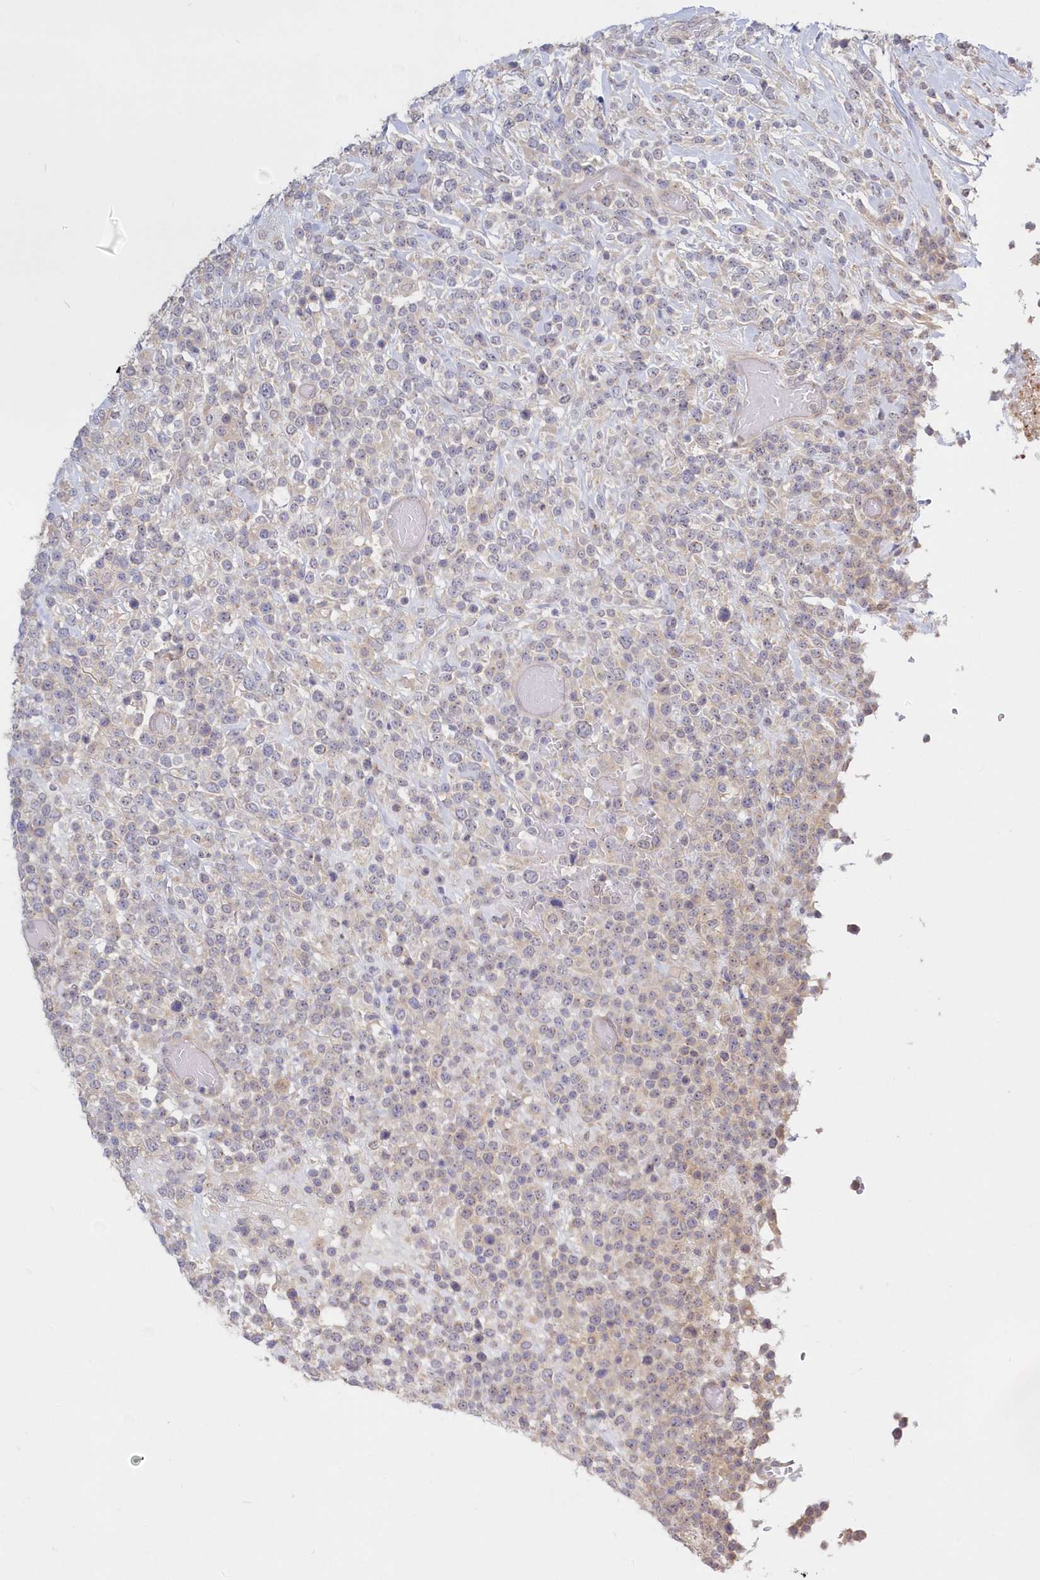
{"staining": {"intensity": "negative", "quantity": "none", "location": "none"}, "tissue": "lymphoma", "cell_type": "Tumor cells", "image_type": "cancer", "snomed": [{"axis": "morphology", "description": "Malignant lymphoma, non-Hodgkin's type, High grade"}, {"axis": "topography", "description": "Colon"}], "caption": "Immunohistochemistry (IHC) image of neoplastic tissue: lymphoma stained with DAB (3,3'-diaminobenzidine) shows no significant protein staining in tumor cells.", "gene": "KATNA1", "patient": {"sex": "female", "age": 53}}